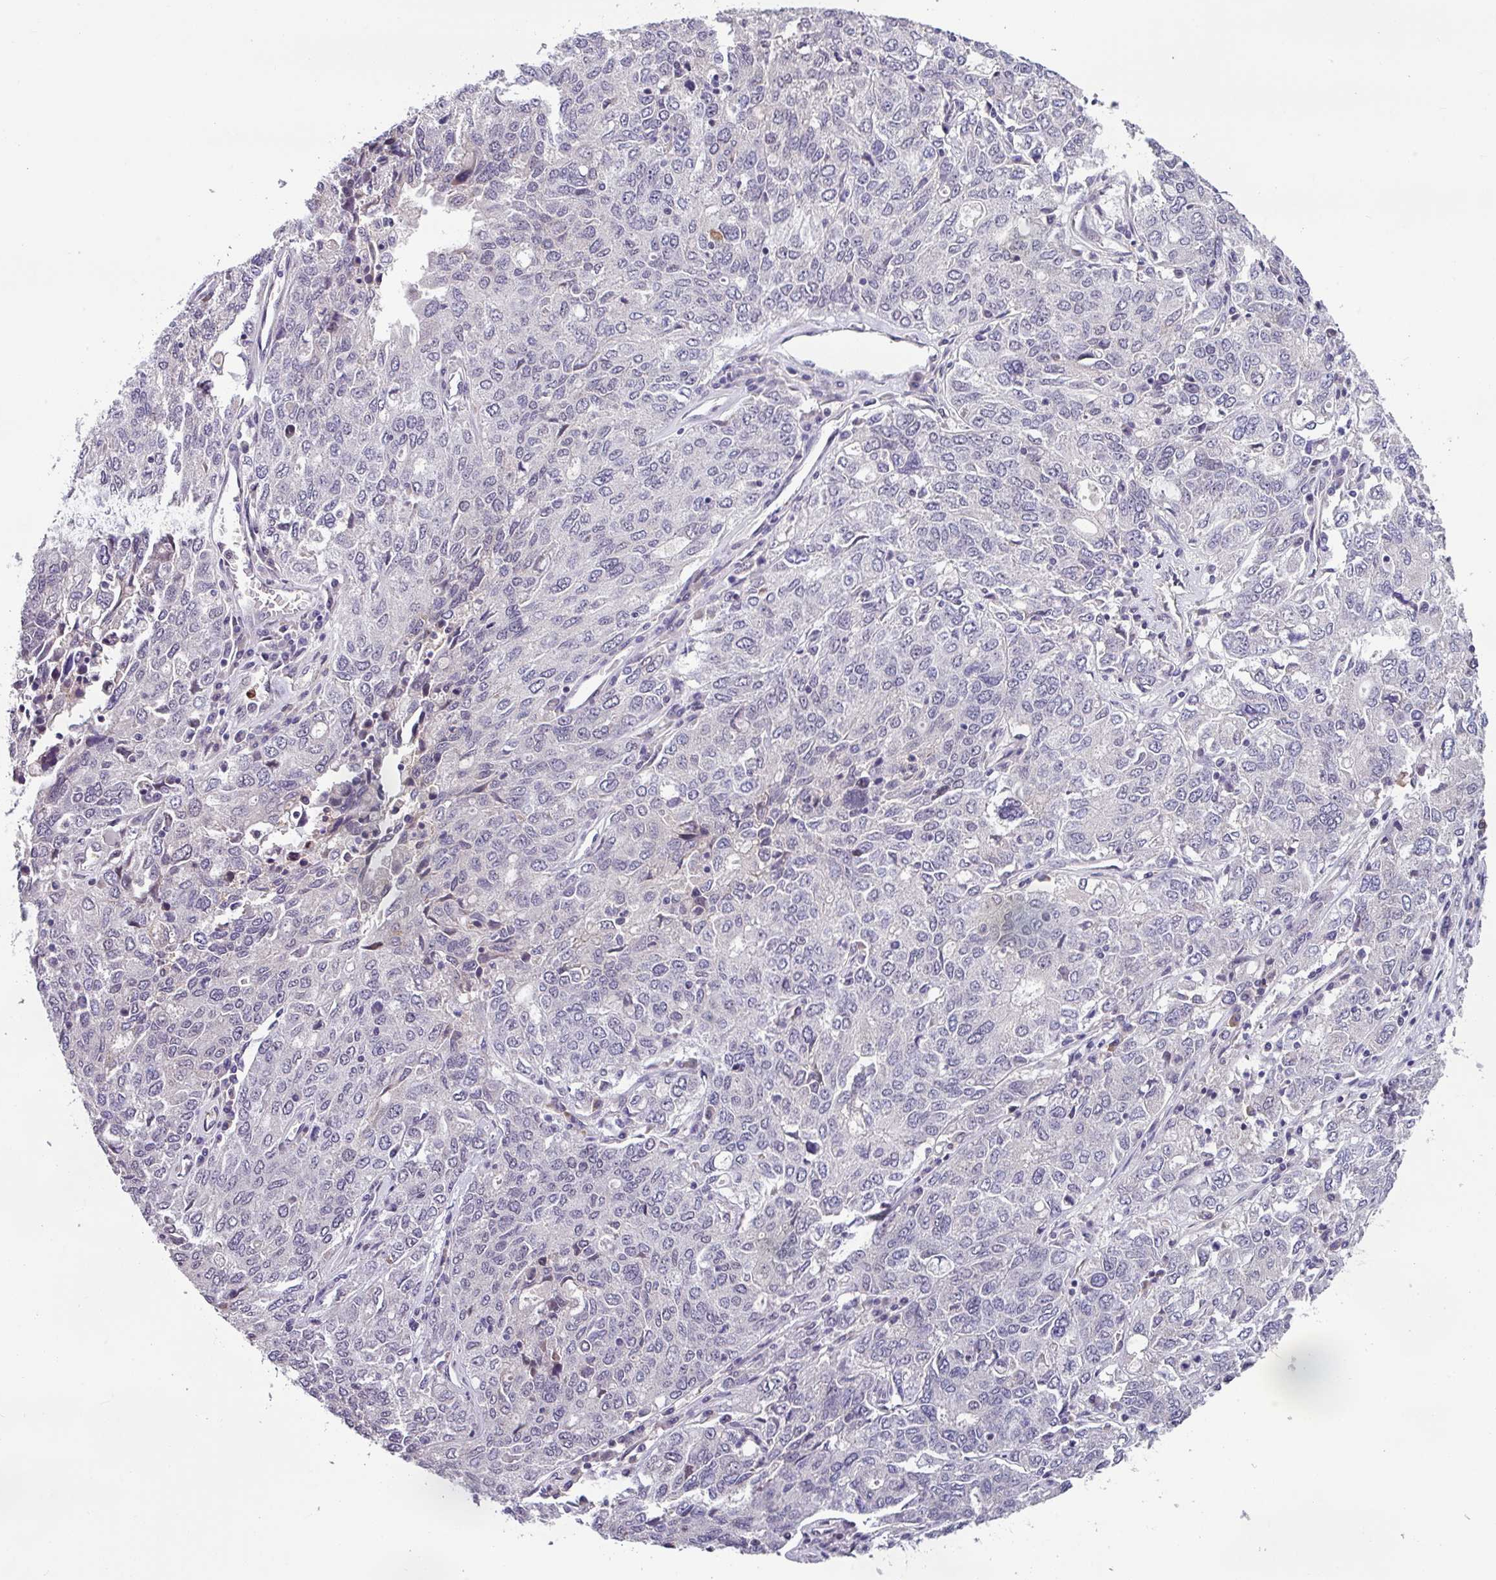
{"staining": {"intensity": "negative", "quantity": "none", "location": "none"}, "tissue": "ovarian cancer", "cell_type": "Tumor cells", "image_type": "cancer", "snomed": [{"axis": "morphology", "description": "Carcinoma, endometroid"}, {"axis": "topography", "description": "Ovary"}], "caption": "This is a histopathology image of immunohistochemistry (IHC) staining of ovarian cancer, which shows no staining in tumor cells.", "gene": "ZFP3", "patient": {"sex": "female", "age": 62}}